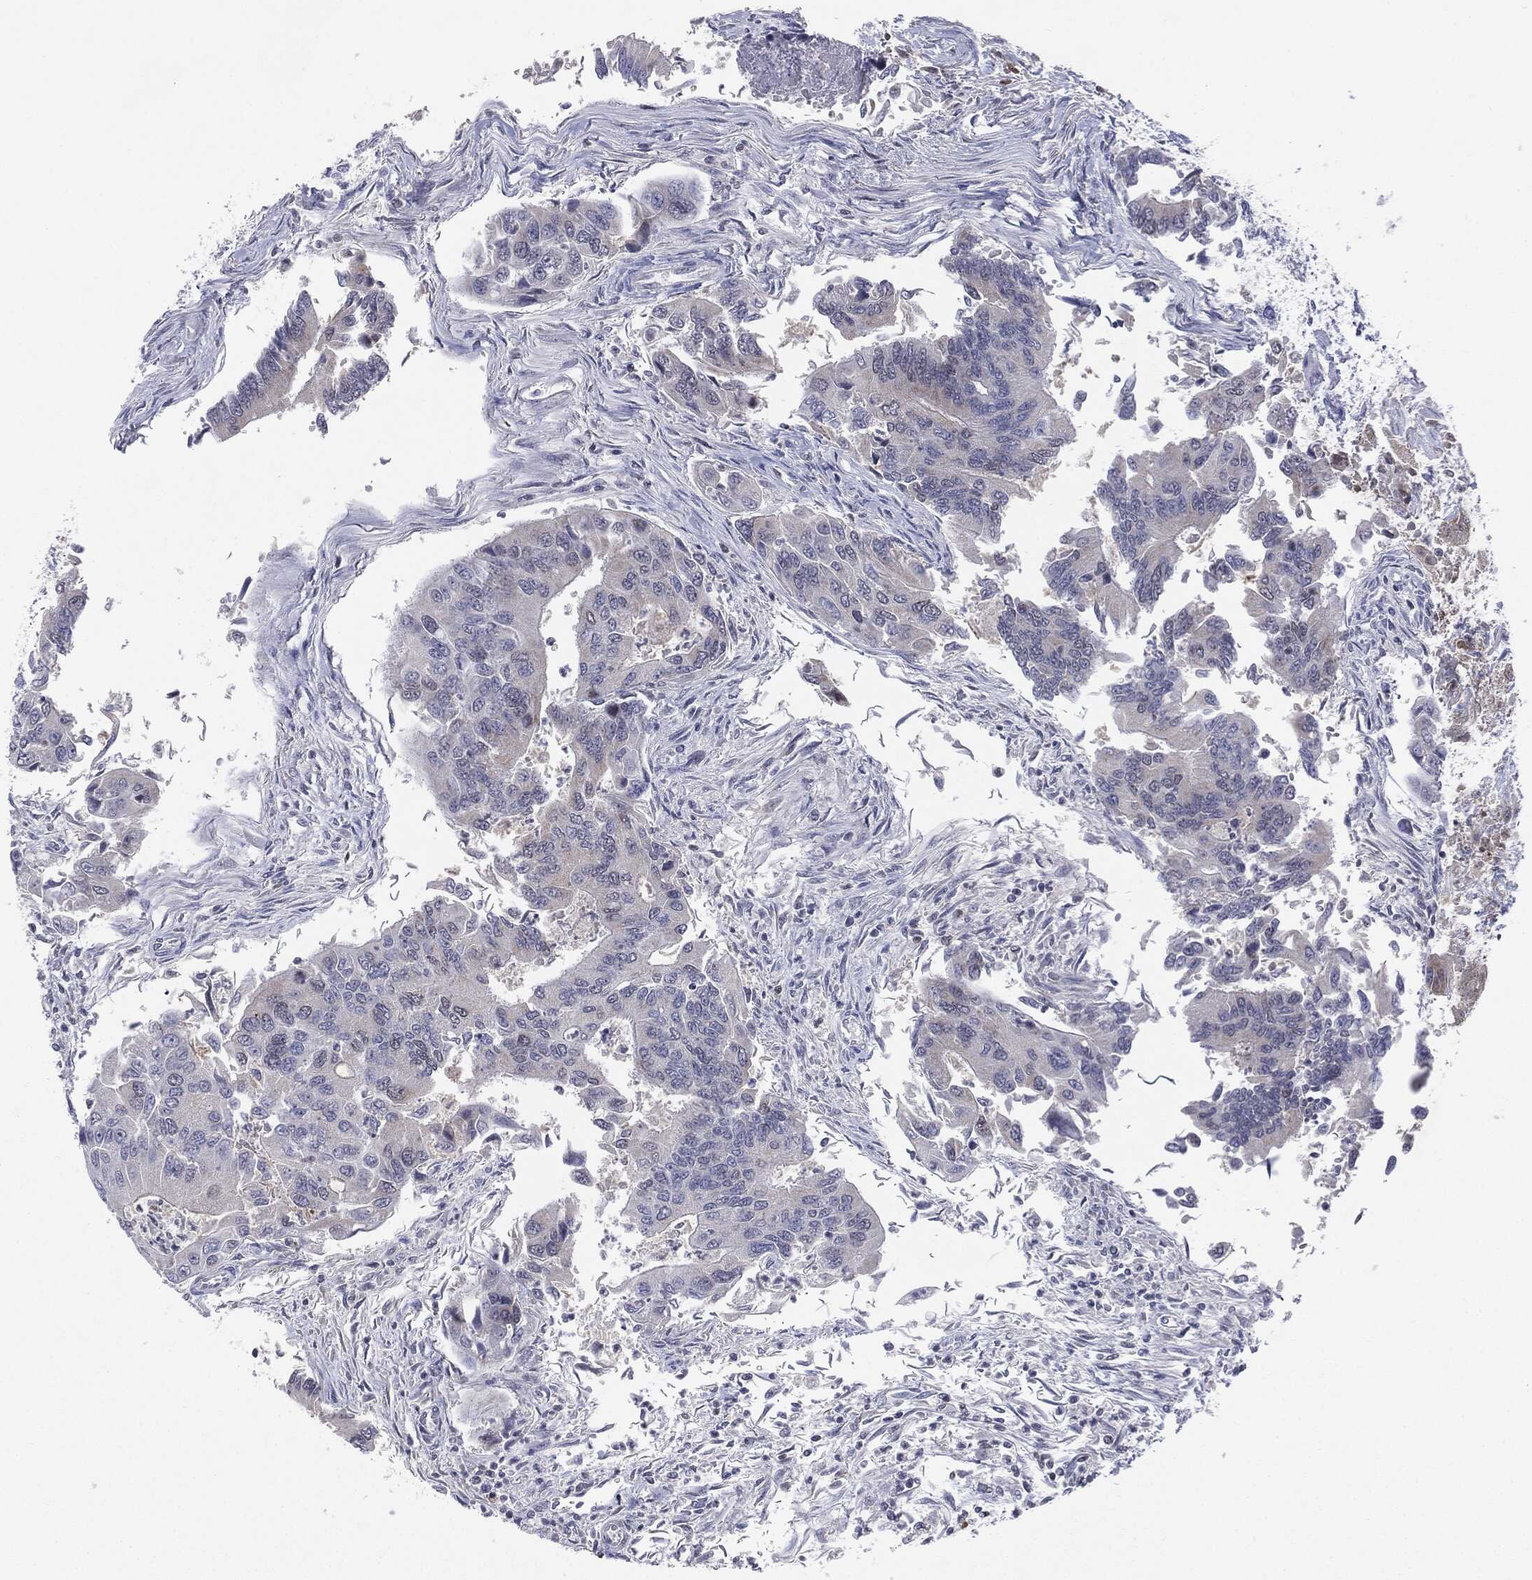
{"staining": {"intensity": "negative", "quantity": "none", "location": "none"}, "tissue": "colorectal cancer", "cell_type": "Tumor cells", "image_type": "cancer", "snomed": [{"axis": "morphology", "description": "Adenocarcinoma, NOS"}, {"axis": "topography", "description": "Colon"}], "caption": "Protein analysis of colorectal adenocarcinoma exhibits no significant staining in tumor cells.", "gene": "KIF2C", "patient": {"sex": "female", "age": 67}}